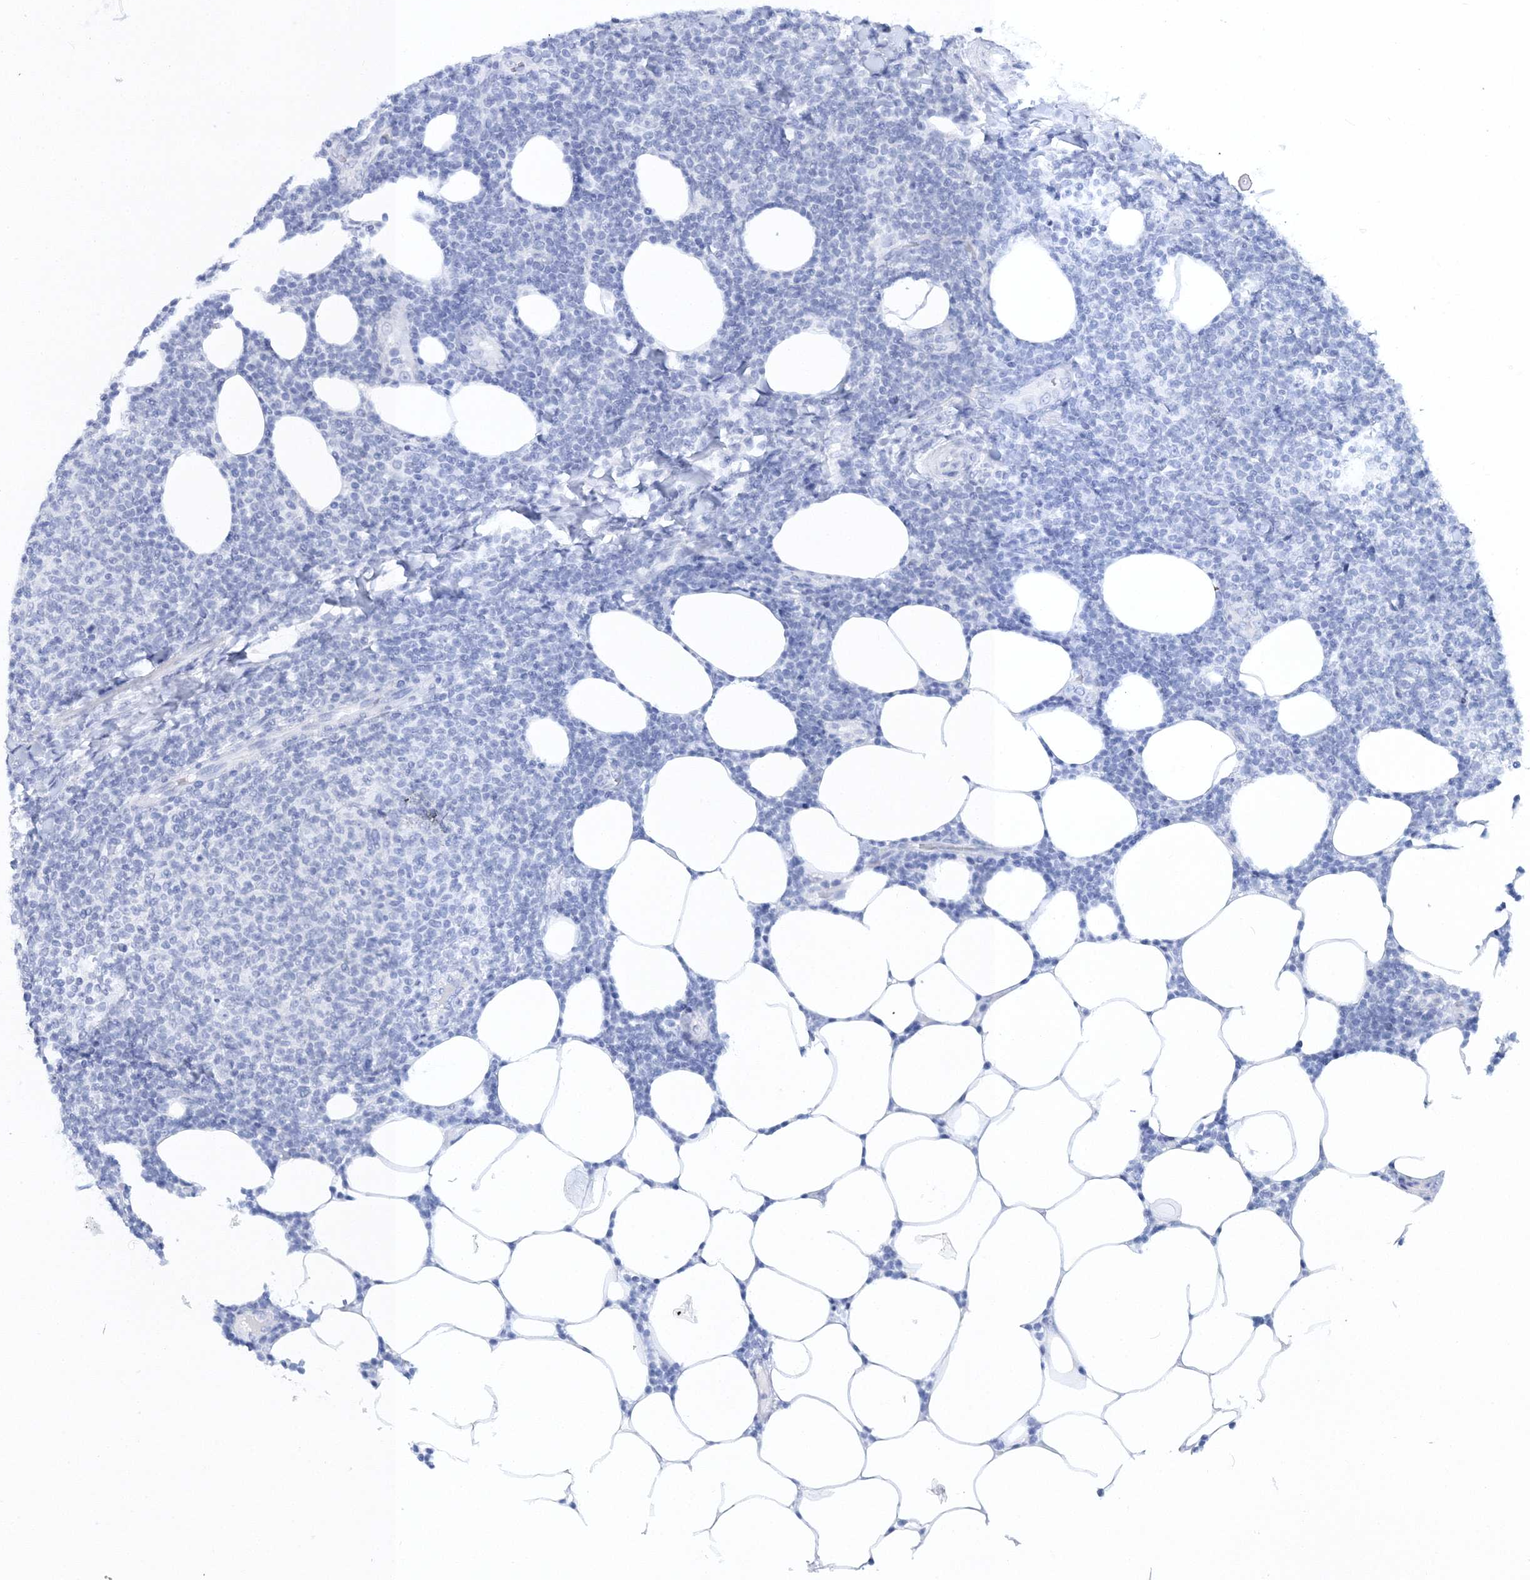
{"staining": {"intensity": "negative", "quantity": "none", "location": "none"}, "tissue": "lymphoma", "cell_type": "Tumor cells", "image_type": "cancer", "snomed": [{"axis": "morphology", "description": "Malignant lymphoma, non-Hodgkin's type, Low grade"}, {"axis": "topography", "description": "Lymph node"}], "caption": "There is no significant positivity in tumor cells of lymphoma.", "gene": "MYOZ2", "patient": {"sex": "male", "age": 66}}